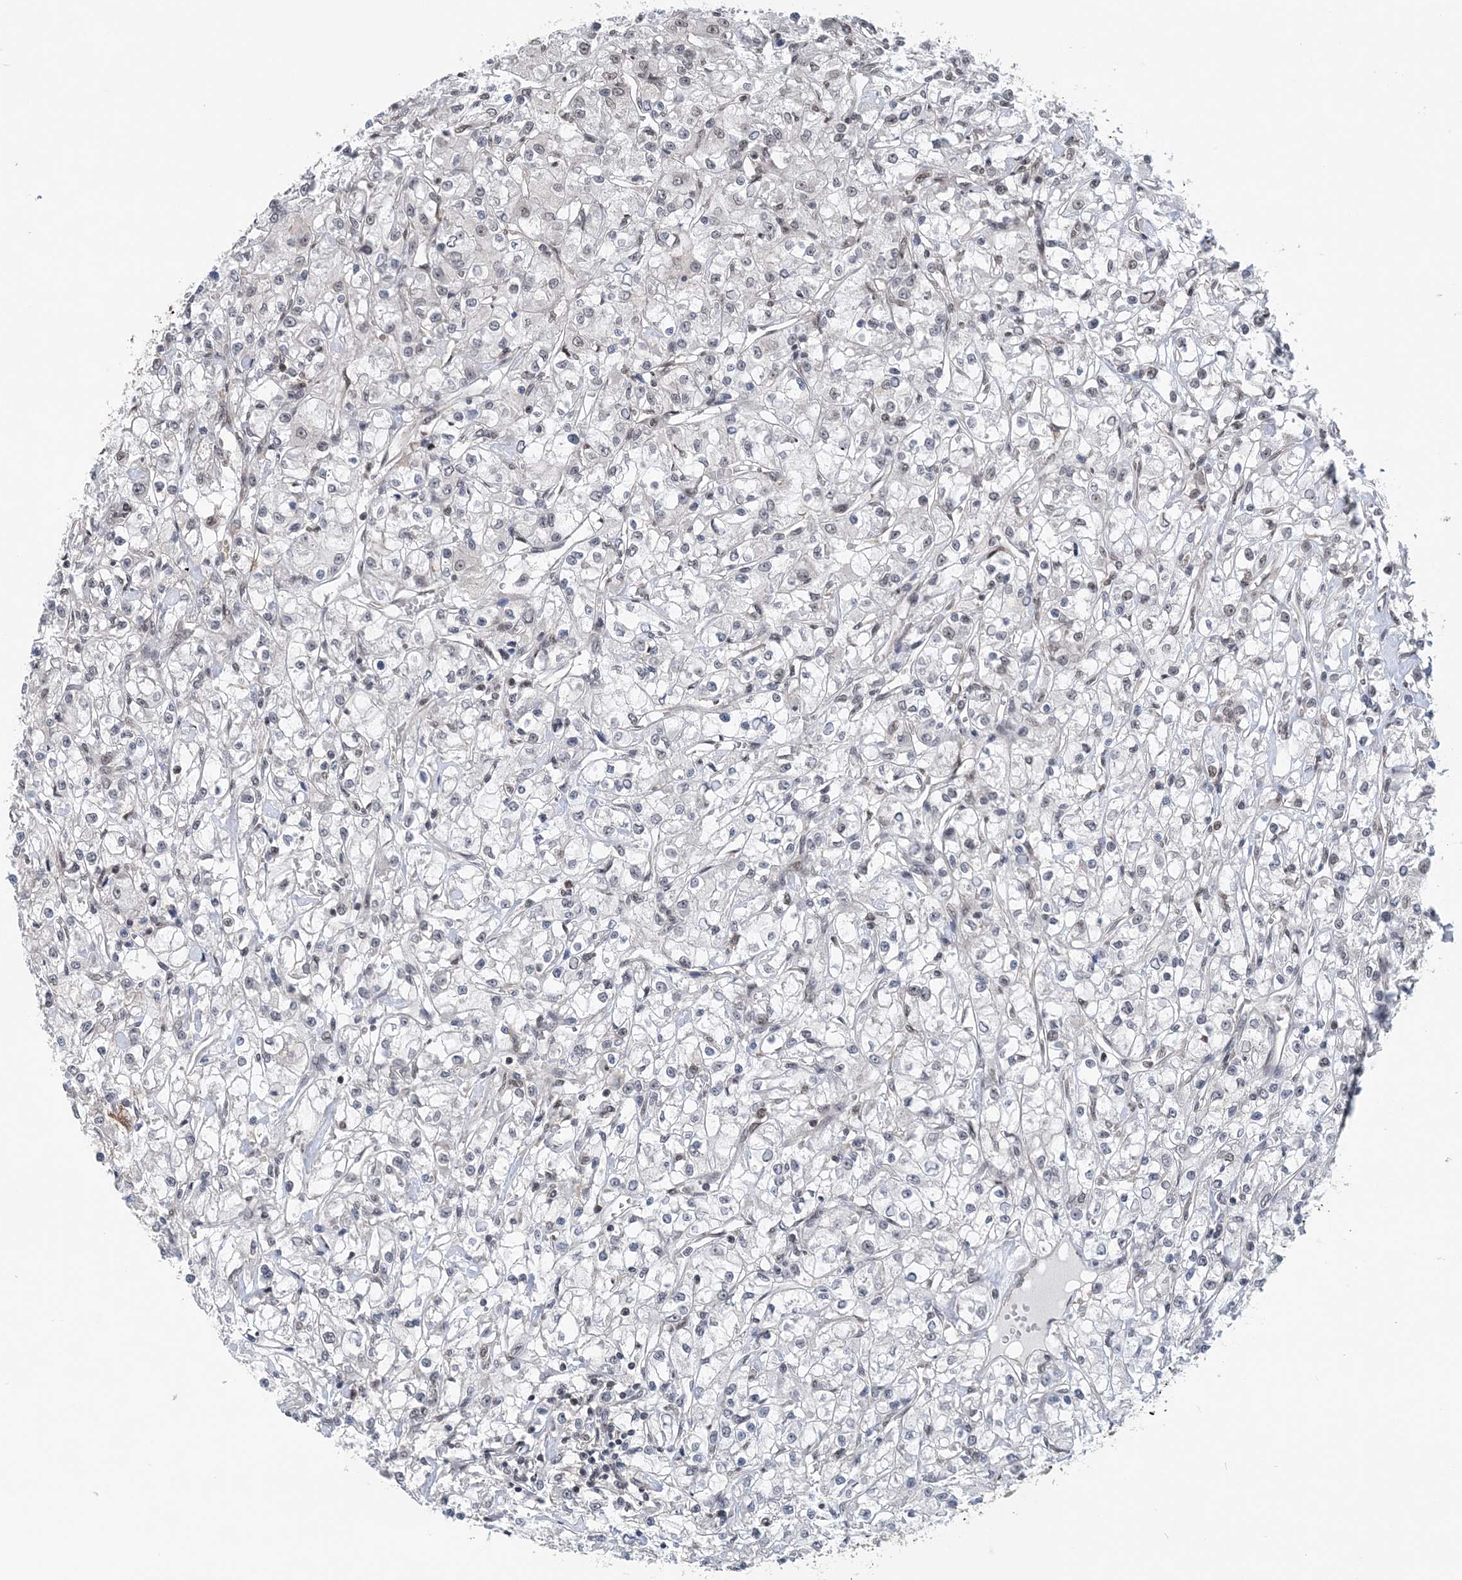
{"staining": {"intensity": "weak", "quantity": "<25%", "location": "nuclear"}, "tissue": "renal cancer", "cell_type": "Tumor cells", "image_type": "cancer", "snomed": [{"axis": "morphology", "description": "Adenocarcinoma, NOS"}, {"axis": "topography", "description": "Kidney"}], "caption": "IHC of human renal cancer demonstrates no expression in tumor cells.", "gene": "CCDC152", "patient": {"sex": "female", "age": 59}}